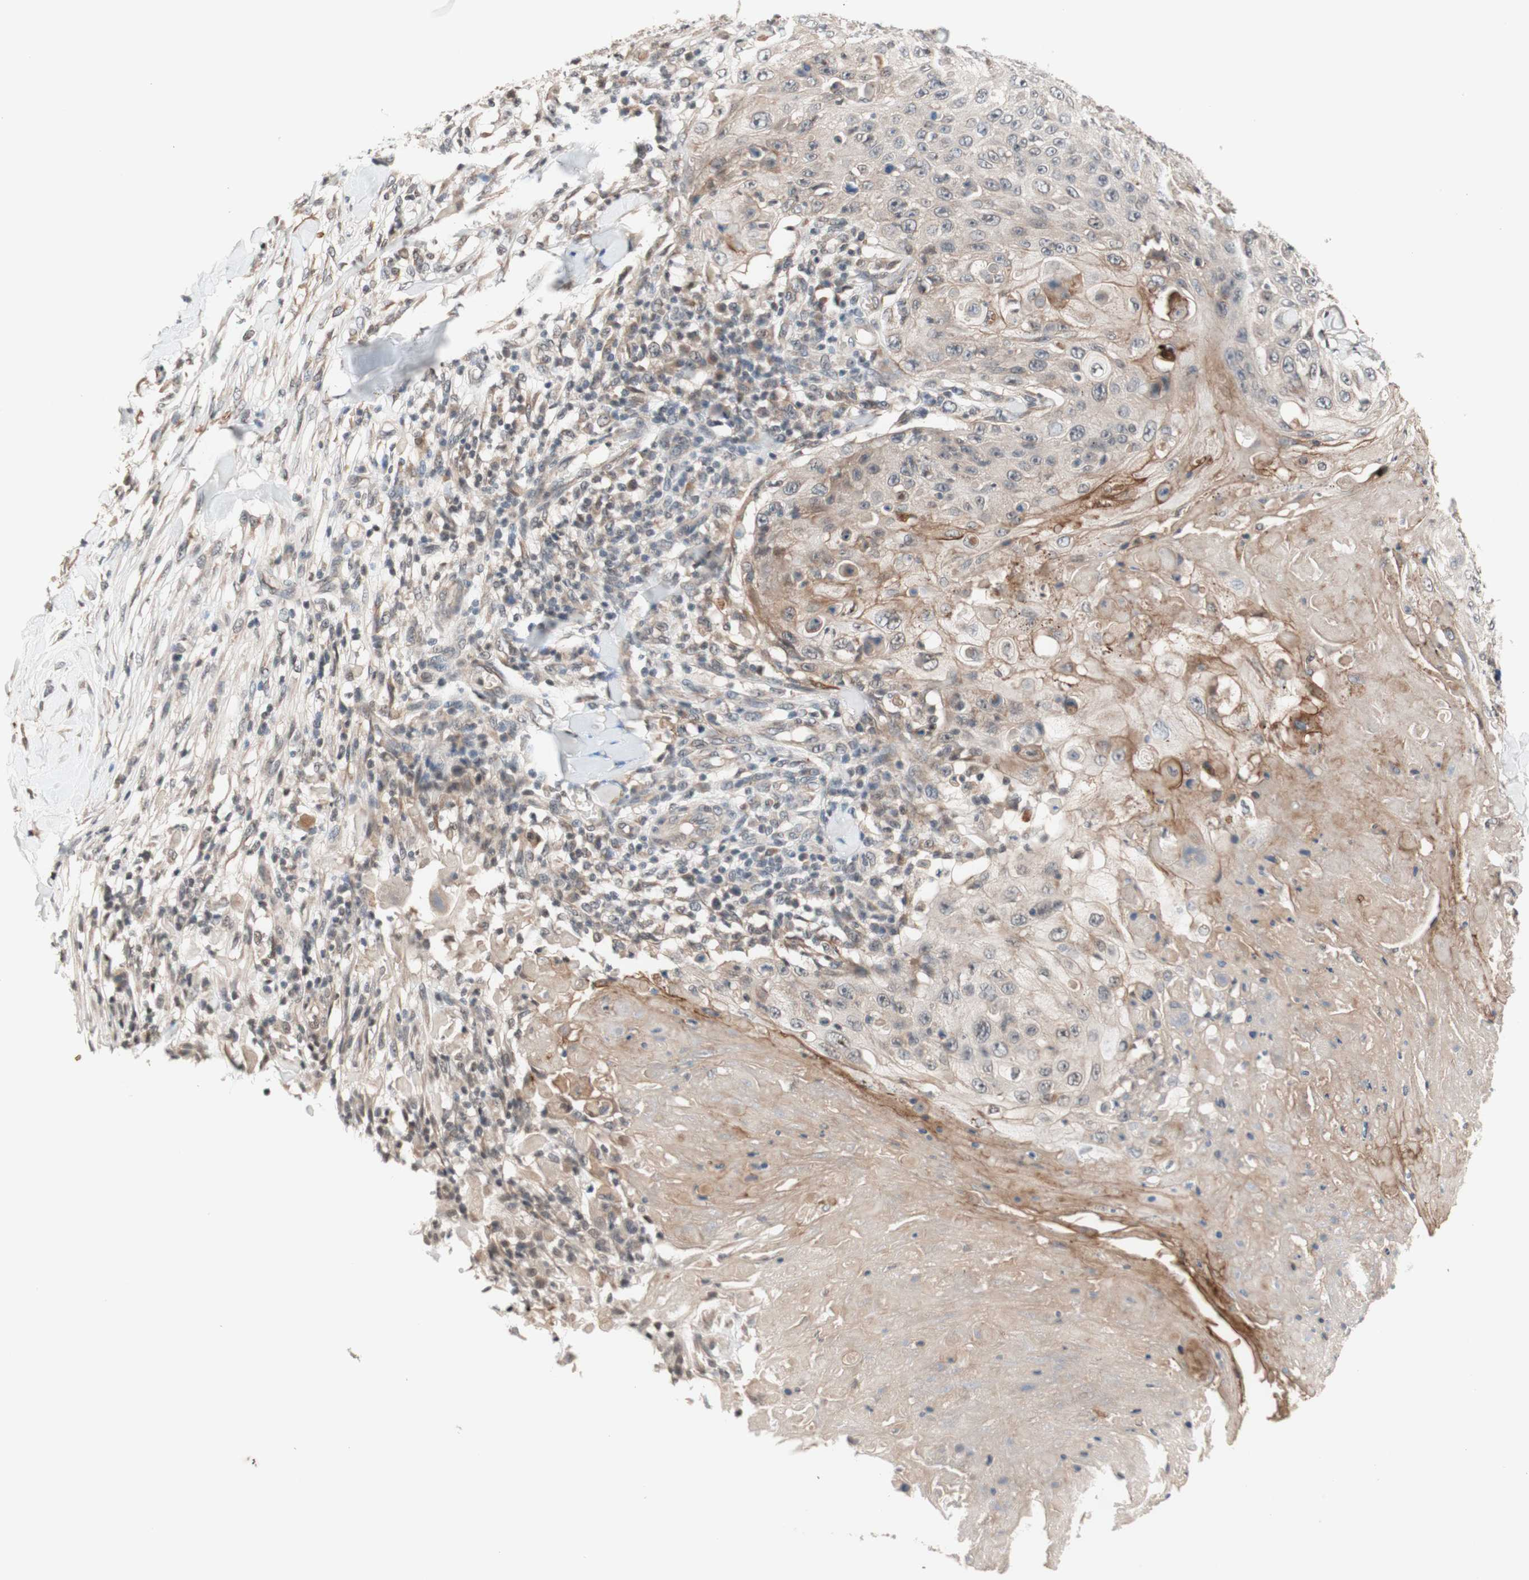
{"staining": {"intensity": "weak", "quantity": "25%-75%", "location": "cytoplasmic/membranous"}, "tissue": "skin cancer", "cell_type": "Tumor cells", "image_type": "cancer", "snomed": [{"axis": "morphology", "description": "Squamous cell carcinoma, NOS"}, {"axis": "topography", "description": "Skin"}], "caption": "High-magnification brightfield microscopy of squamous cell carcinoma (skin) stained with DAB (3,3'-diaminobenzidine) (brown) and counterstained with hematoxylin (blue). tumor cells exhibit weak cytoplasmic/membranous staining is present in about25%-75% of cells. Nuclei are stained in blue.", "gene": "CD55", "patient": {"sex": "male", "age": 86}}